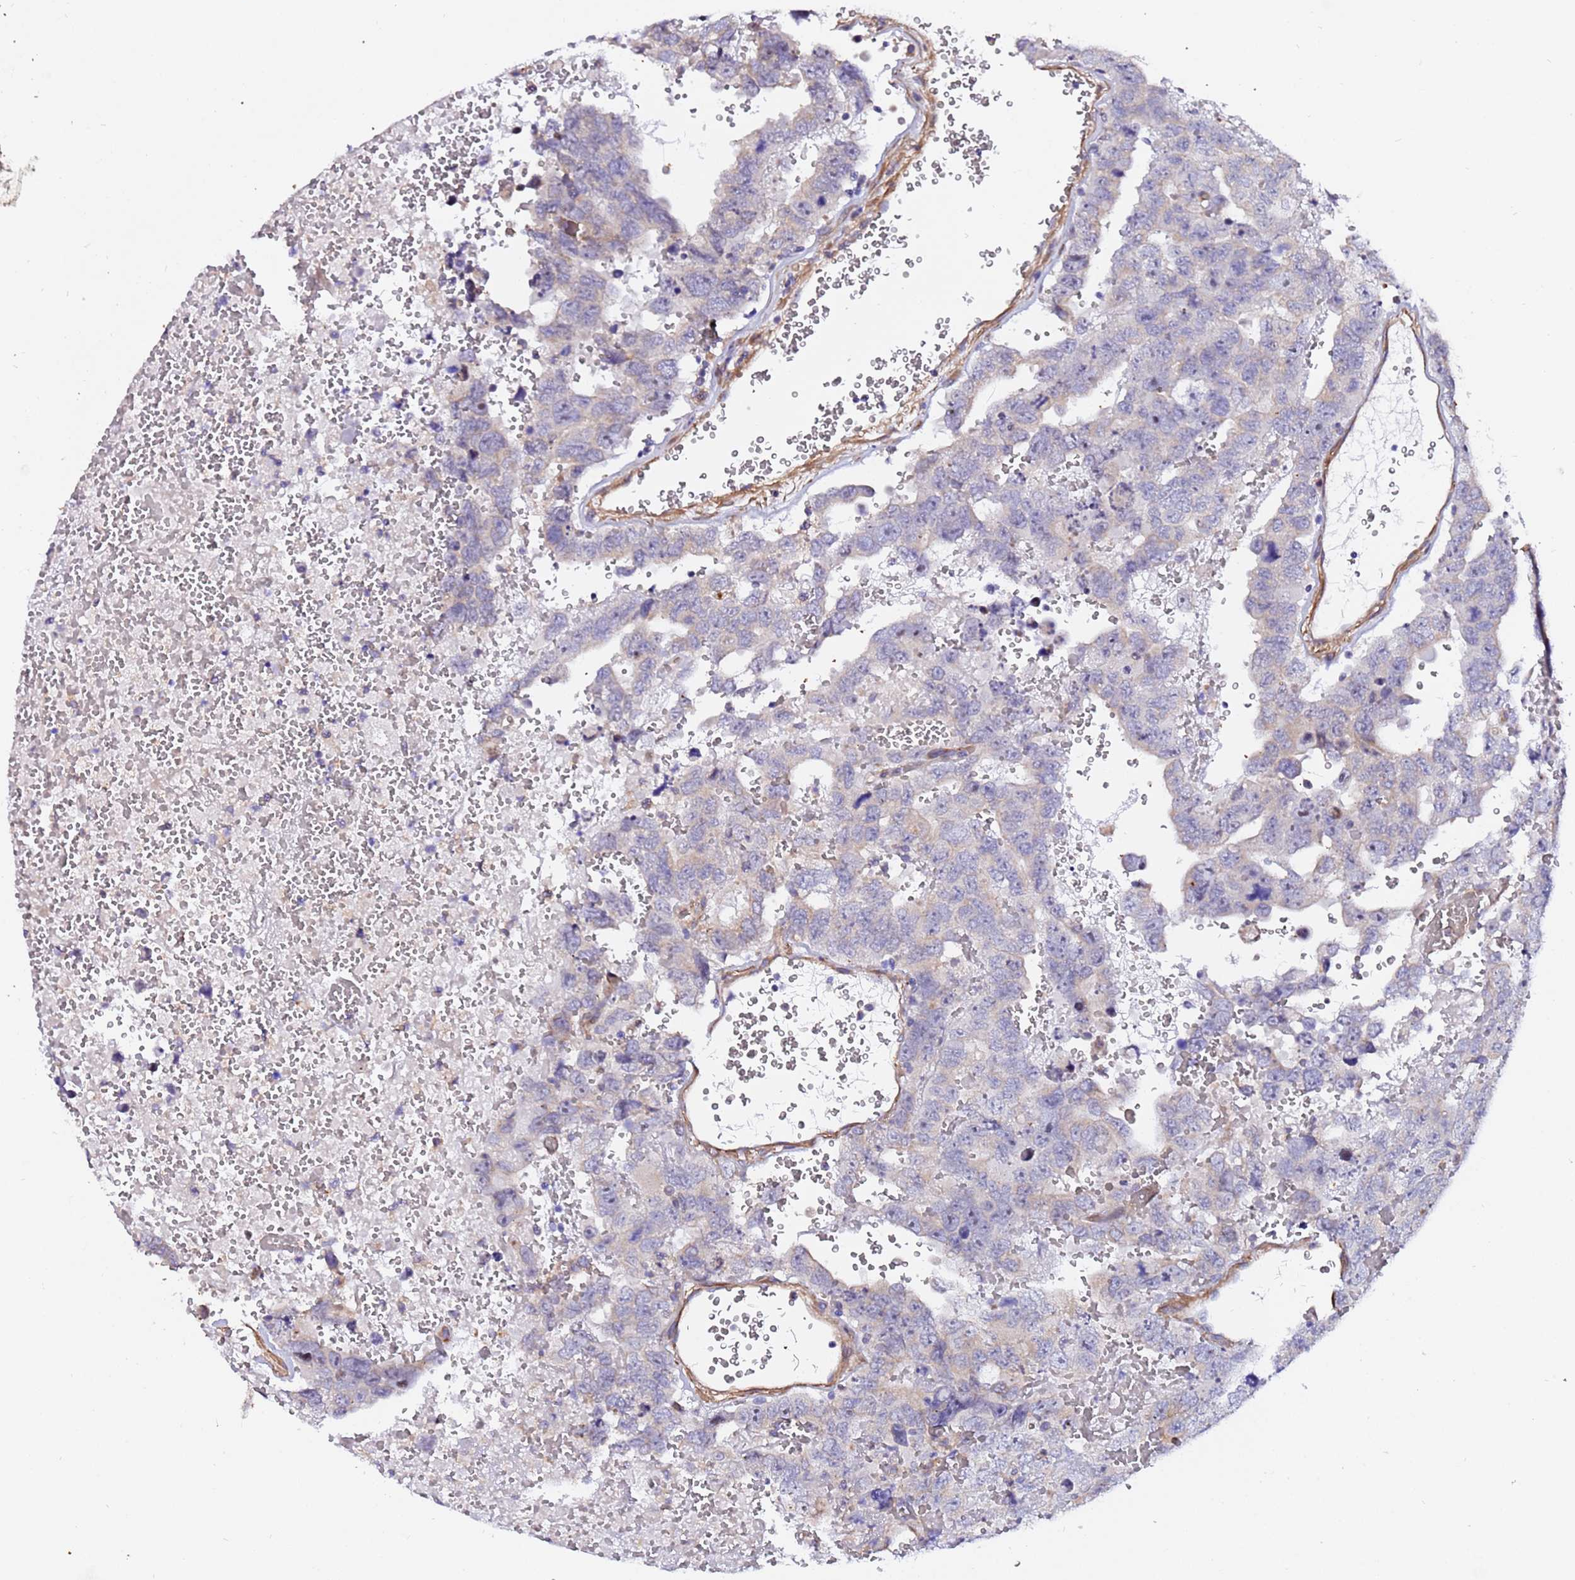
{"staining": {"intensity": "negative", "quantity": "none", "location": "none"}, "tissue": "testis cancer", "cell_type": "Tumor cells", "image_type": "cancer", "snomed": [{"axis": "morphology", "description": "Carcinoma, Embryonal, NOS"}, {"axis": "topography", "description": "Testis"}], "caption": "Testis cancer (embryonal carcinoma) stained for a protein using IHC exhibits no staining tumor cells.", "gene": "JRKL", "patient": {"sex": "male", "age": 45}}